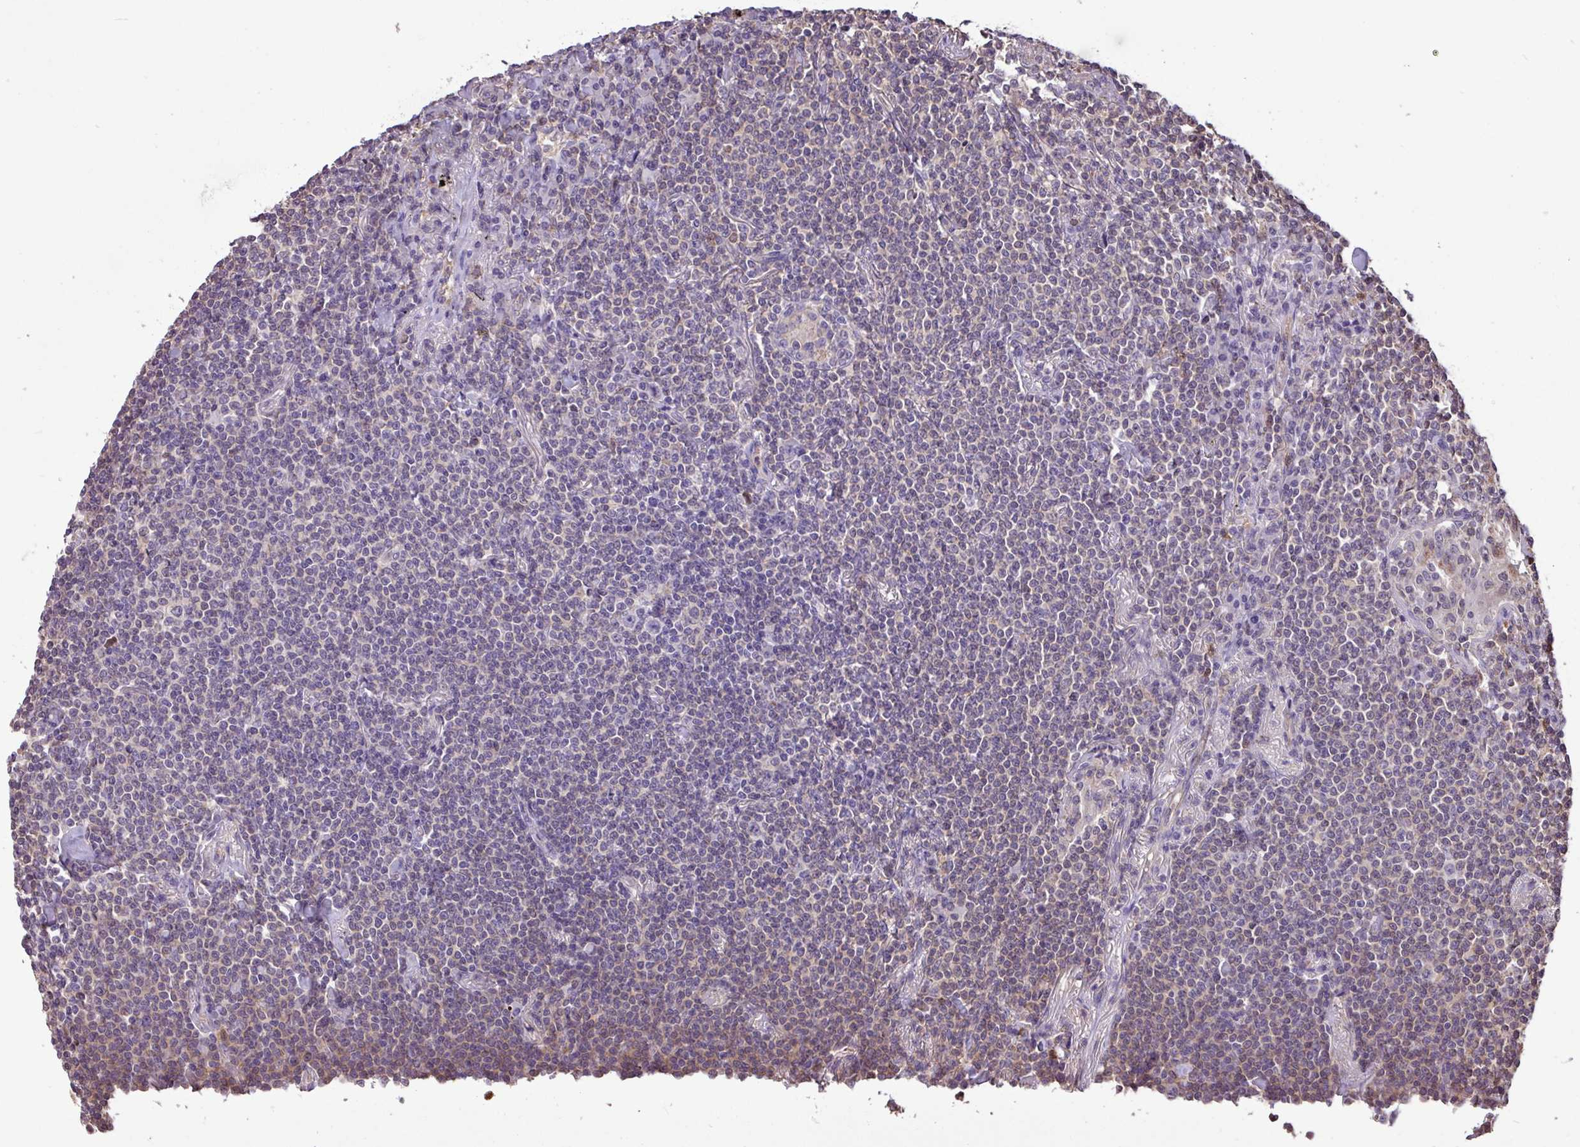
{"staining": {"intensity": "negative", "quantity": "none", "location": "none"}, "tissue": "lymphoma", "cell_type": "Tumor cells", "image_type": "cancer", "snomed": [{"axis": "morphology", "description": "Malignant lymphoma, non-Hodgkin's type, Low grade"}, {"axis": "topography", "description": "Lung"}], "caption": "There is no significant staining in tumor cells of lymphoma. The staining was performed using DAB (3,3'-diaminobenzidine) to visualize the protein expression in brown, while the nuclei were stained in blue with hematoxylin (Magnification: 20x).", "gene": "CHST11", "patient": {"sex": "female", "age": 71}}